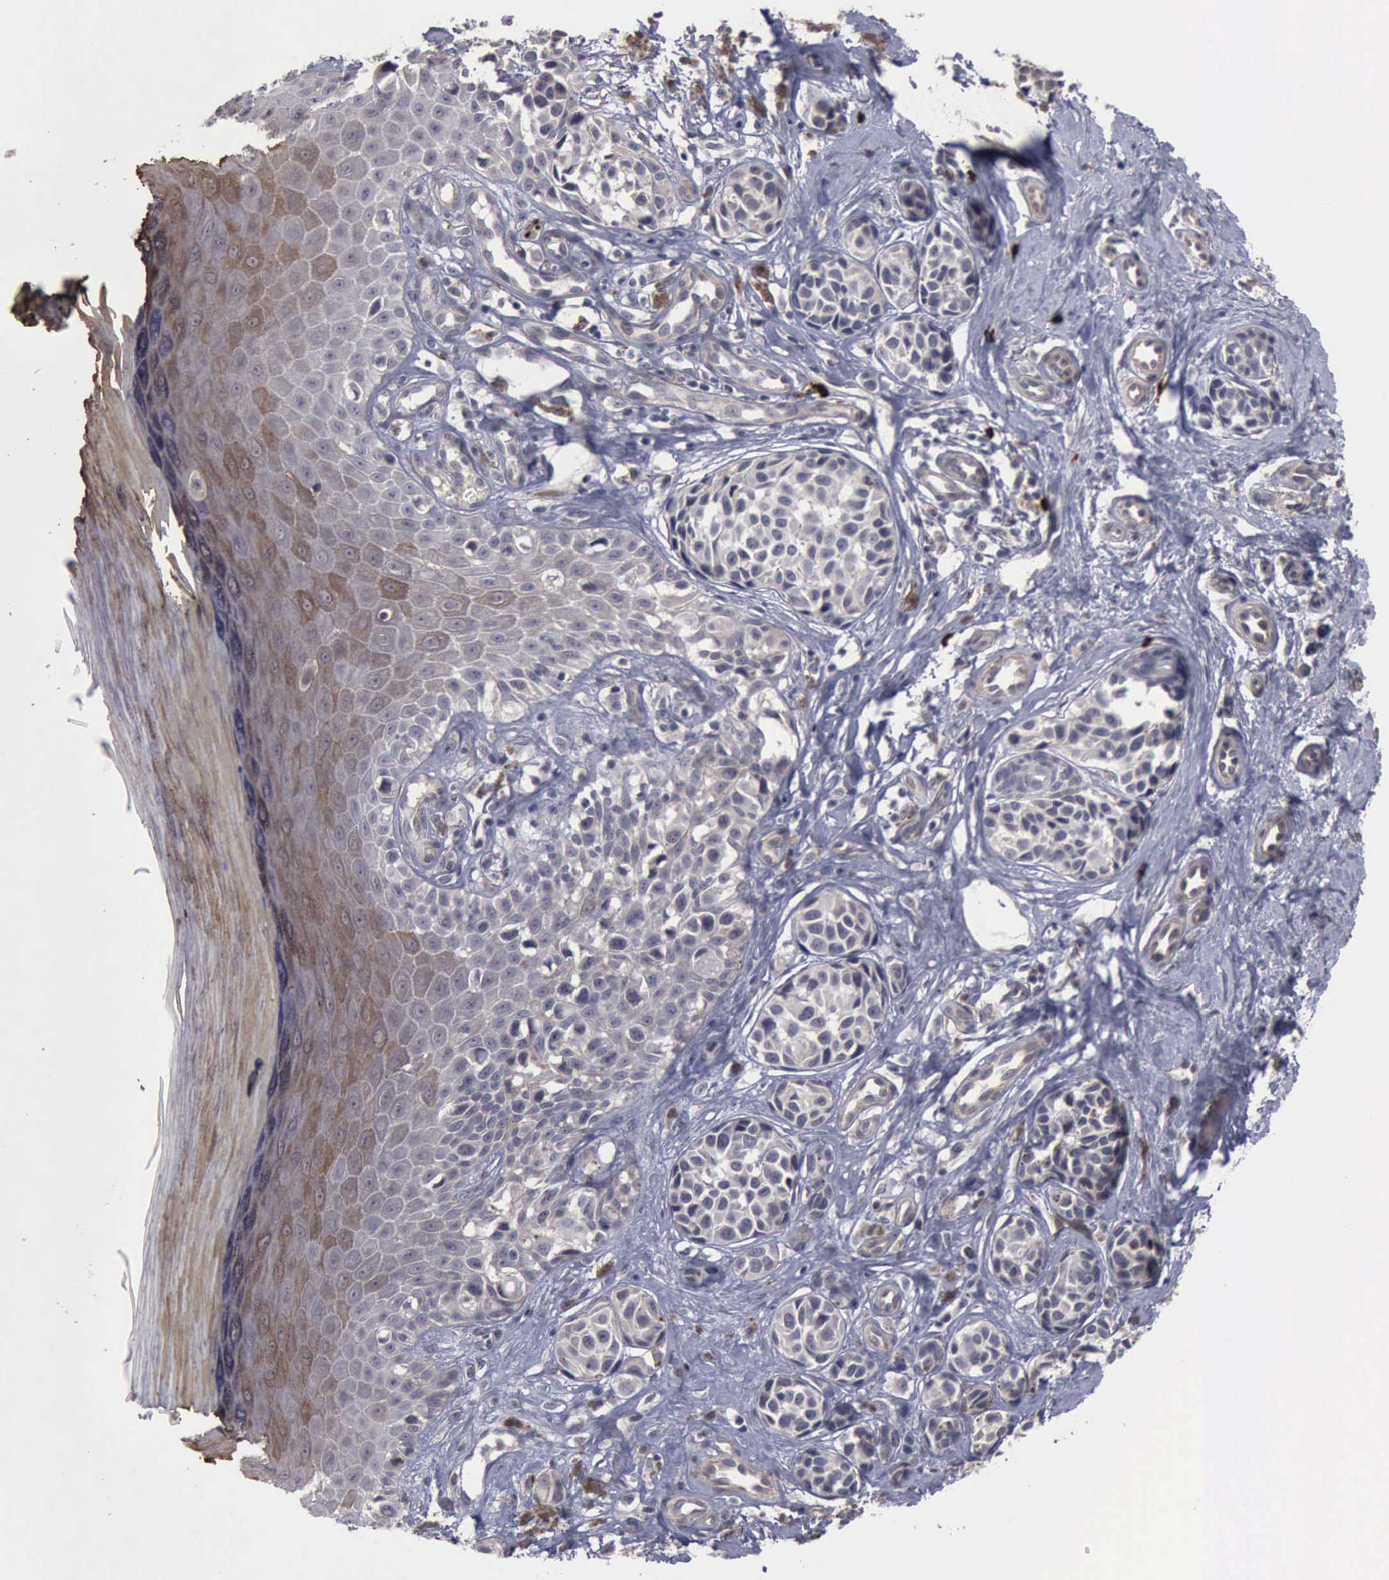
{"staining": {"intensity": "negative", "quantity": "none", "location": "none"}, "tissue": "melanoma", "cell_type": "Tumor cells", "image_type": "cancer", "snomed": [{"axis": "morphology", "description": "Malignant melanoma, NOS"}, {"axis": "topography", "description": "Skin"}], "caption": "There is no significant expression in tumor cells of melanoma.", "gene": "MMP9", "patient": {"sex": "female", "age": 55}}